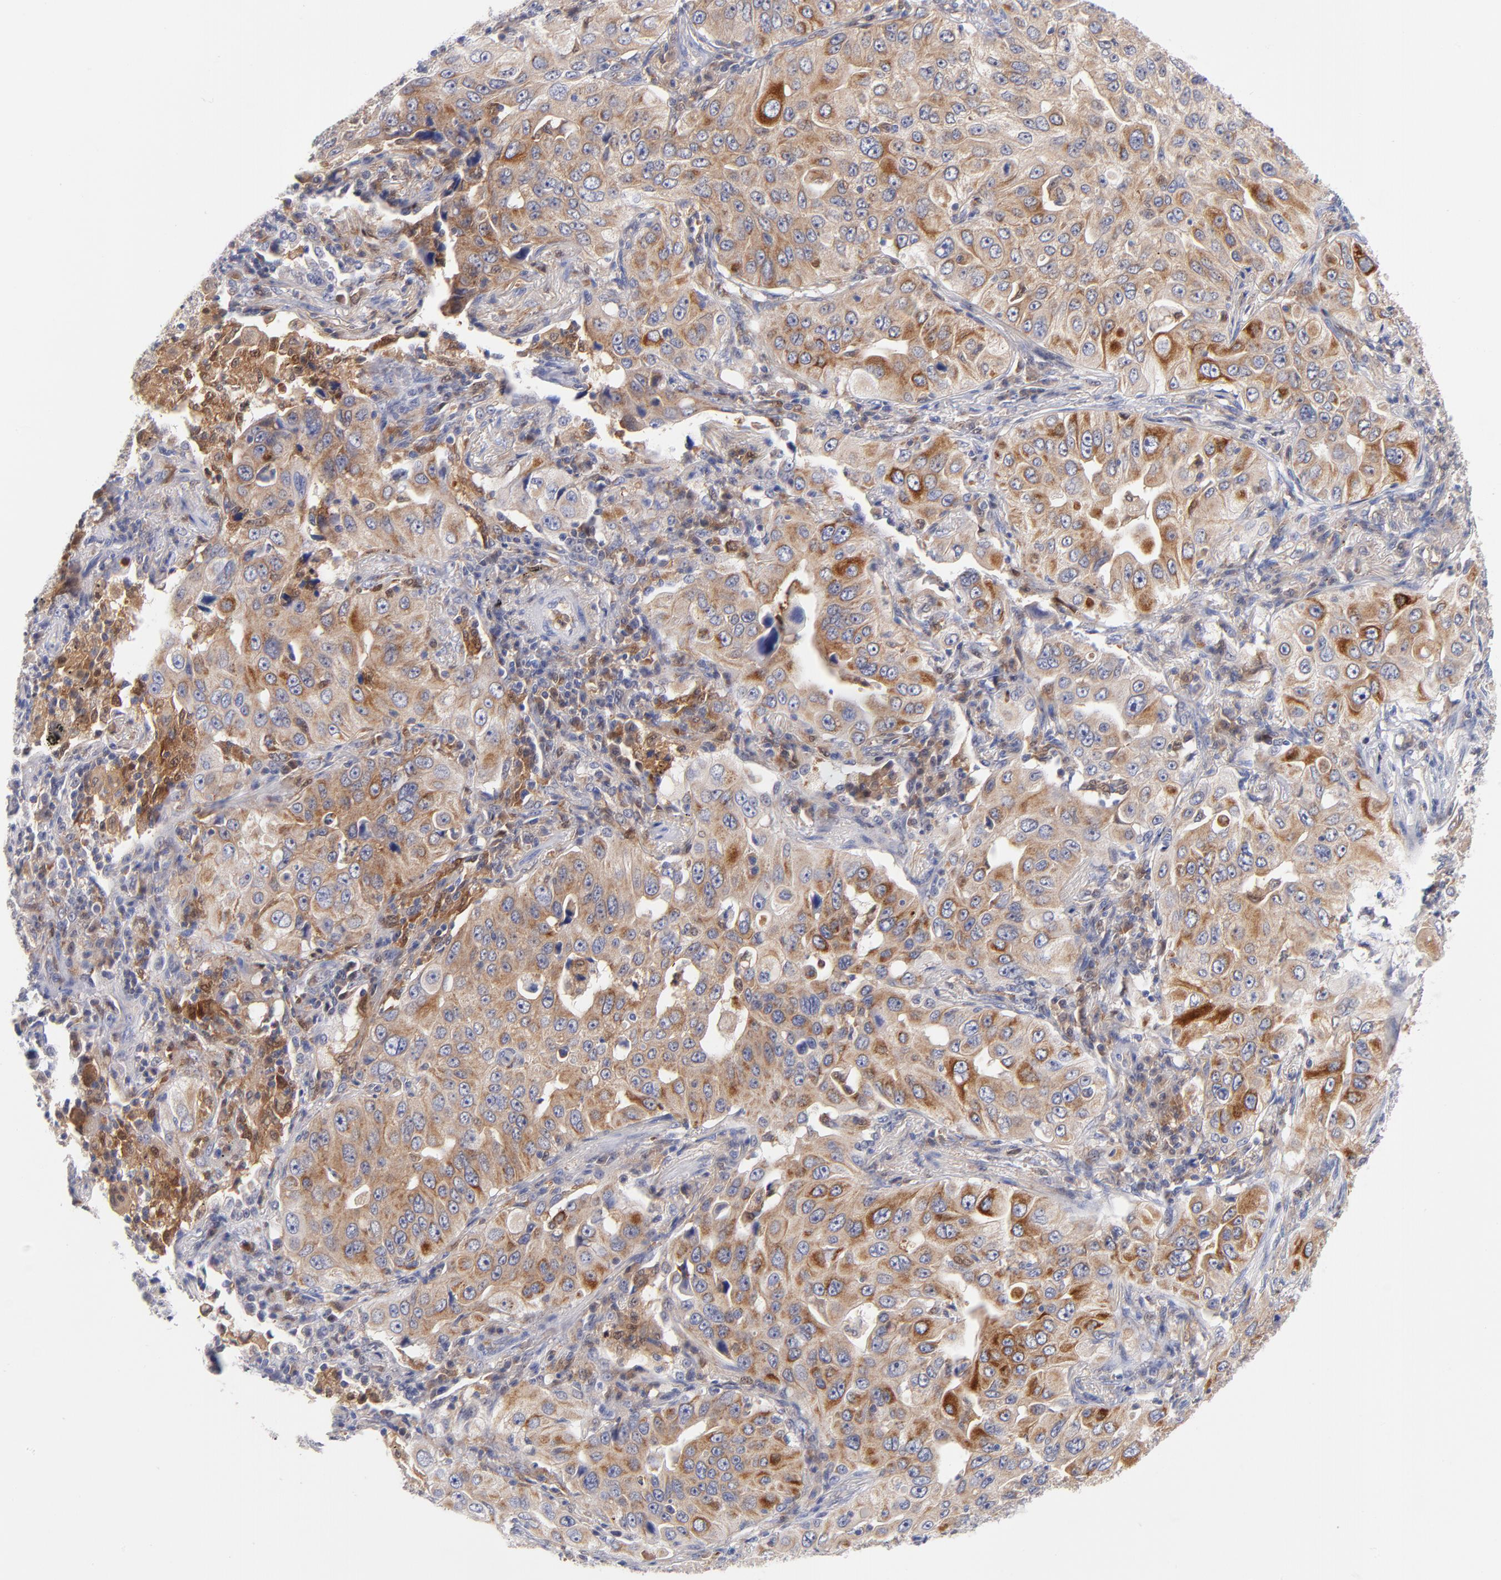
{"staining": {"intensity": "moderate", "quantity": "25%-75%", "location": "cytoplasmic/membranous"}, "tissue": "lung cancer", "cell_type": "Tumor cells", "image_type": "cancer", "snomed": [{"axis": "morphology", "description": "Adenocarcinoma, NOS"}, {"axis": "topography", "description": "Lung"}], "caption": "High-magnification brightfield microscopy of lung cancer (adenocarcinoma) stained with DAB (3,3'-diaminobenzidine) (brown) and counterstained with hematoxylin (blue). tumor cells exhibit moderate cytoplasmic/membranous positivity is identified in about25%-75% of cells.", "gene": "BID", "patient": {"sex": "male", "age": 84}}